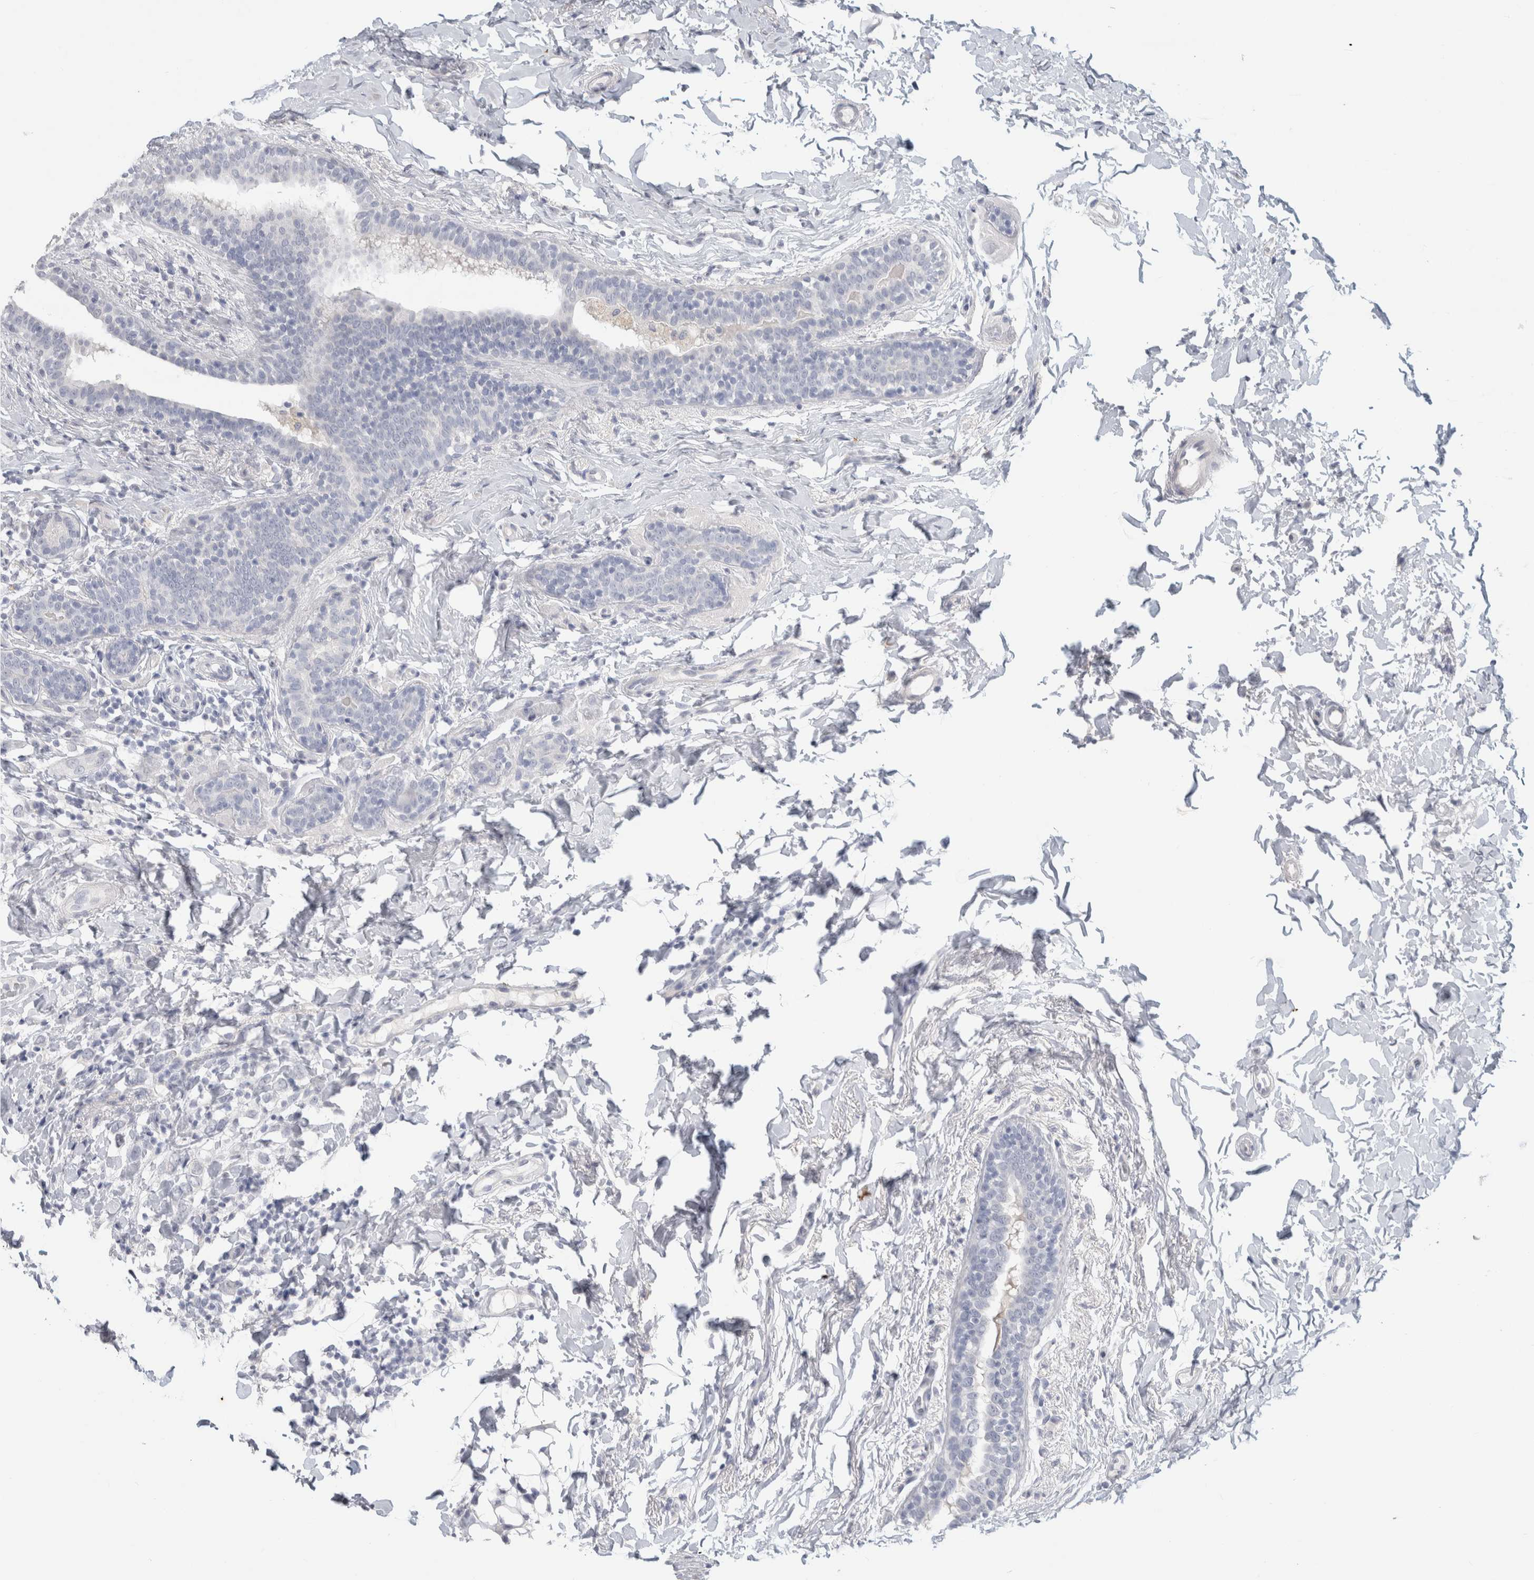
{"staining": {"intensity": "negative", "quantity": "none", "location": "none"}, "tissue": "breast cancer", "cell_type": "Tumor cells", "image_type": "cancer", "snomed": [{"axis": "morphology", "description": "Normal tissue, NOS"}, {"axis": "morphology", "description": "Lobular carcinoma"}, {"axis": "topography", "description": "Breast"}], "caption": "A micrograph of human breast lobular carcinoma is negative for staining in tumor cells. (Brightfield microscopy of DAB (3,3'-diaminobenzidine) IHC at high magnification).", "gene": "SLC6A1", "patient": {"sex": "female", "age": 47}}